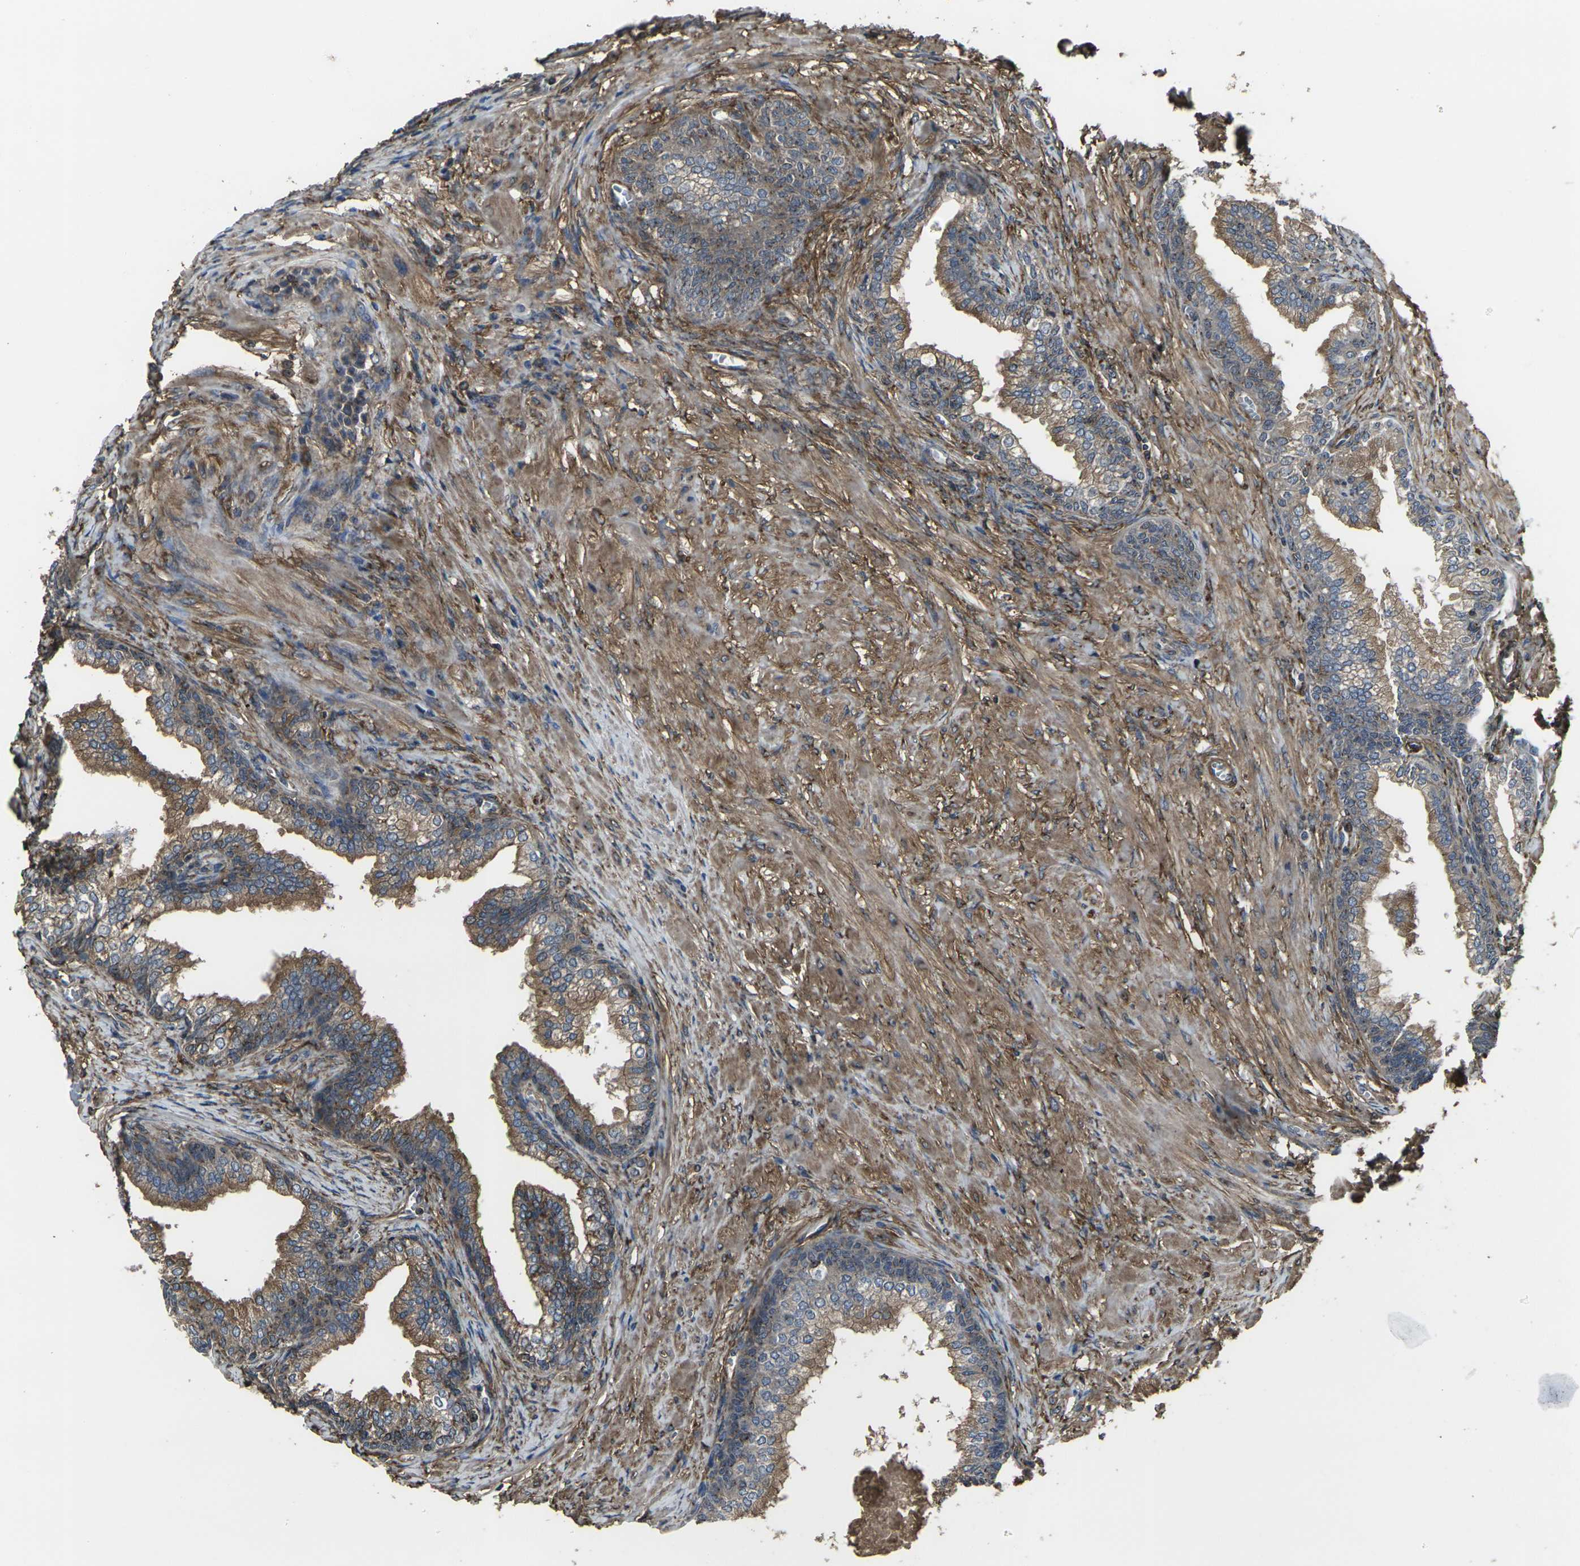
{"staining": {"intensity": "moderate", "quantity": ">75%", "location": "cytoplasmic/membranous"}, "tissue": "prostate", "cell_type": "Glandular cells", "image_type": "normal", "snomed": [{"axis": "morphology", "description": "Normal tissue, NOS"}, {"axis": "morphology", "description": "Urothelial carcinoma, Low grade"}, {"axis": "topography", "description": "Urinary bladder"}, {"axis": "topography", "description": "Prostate"}], "caption": "Prostate stained with immunohistochemistry (IHC) demonstrates moderate cytoplasmic/membranous positivity in about >75% of glandular cells.", "gene": "PRKACB", "patient": {"sex": "male", "age": 60}}